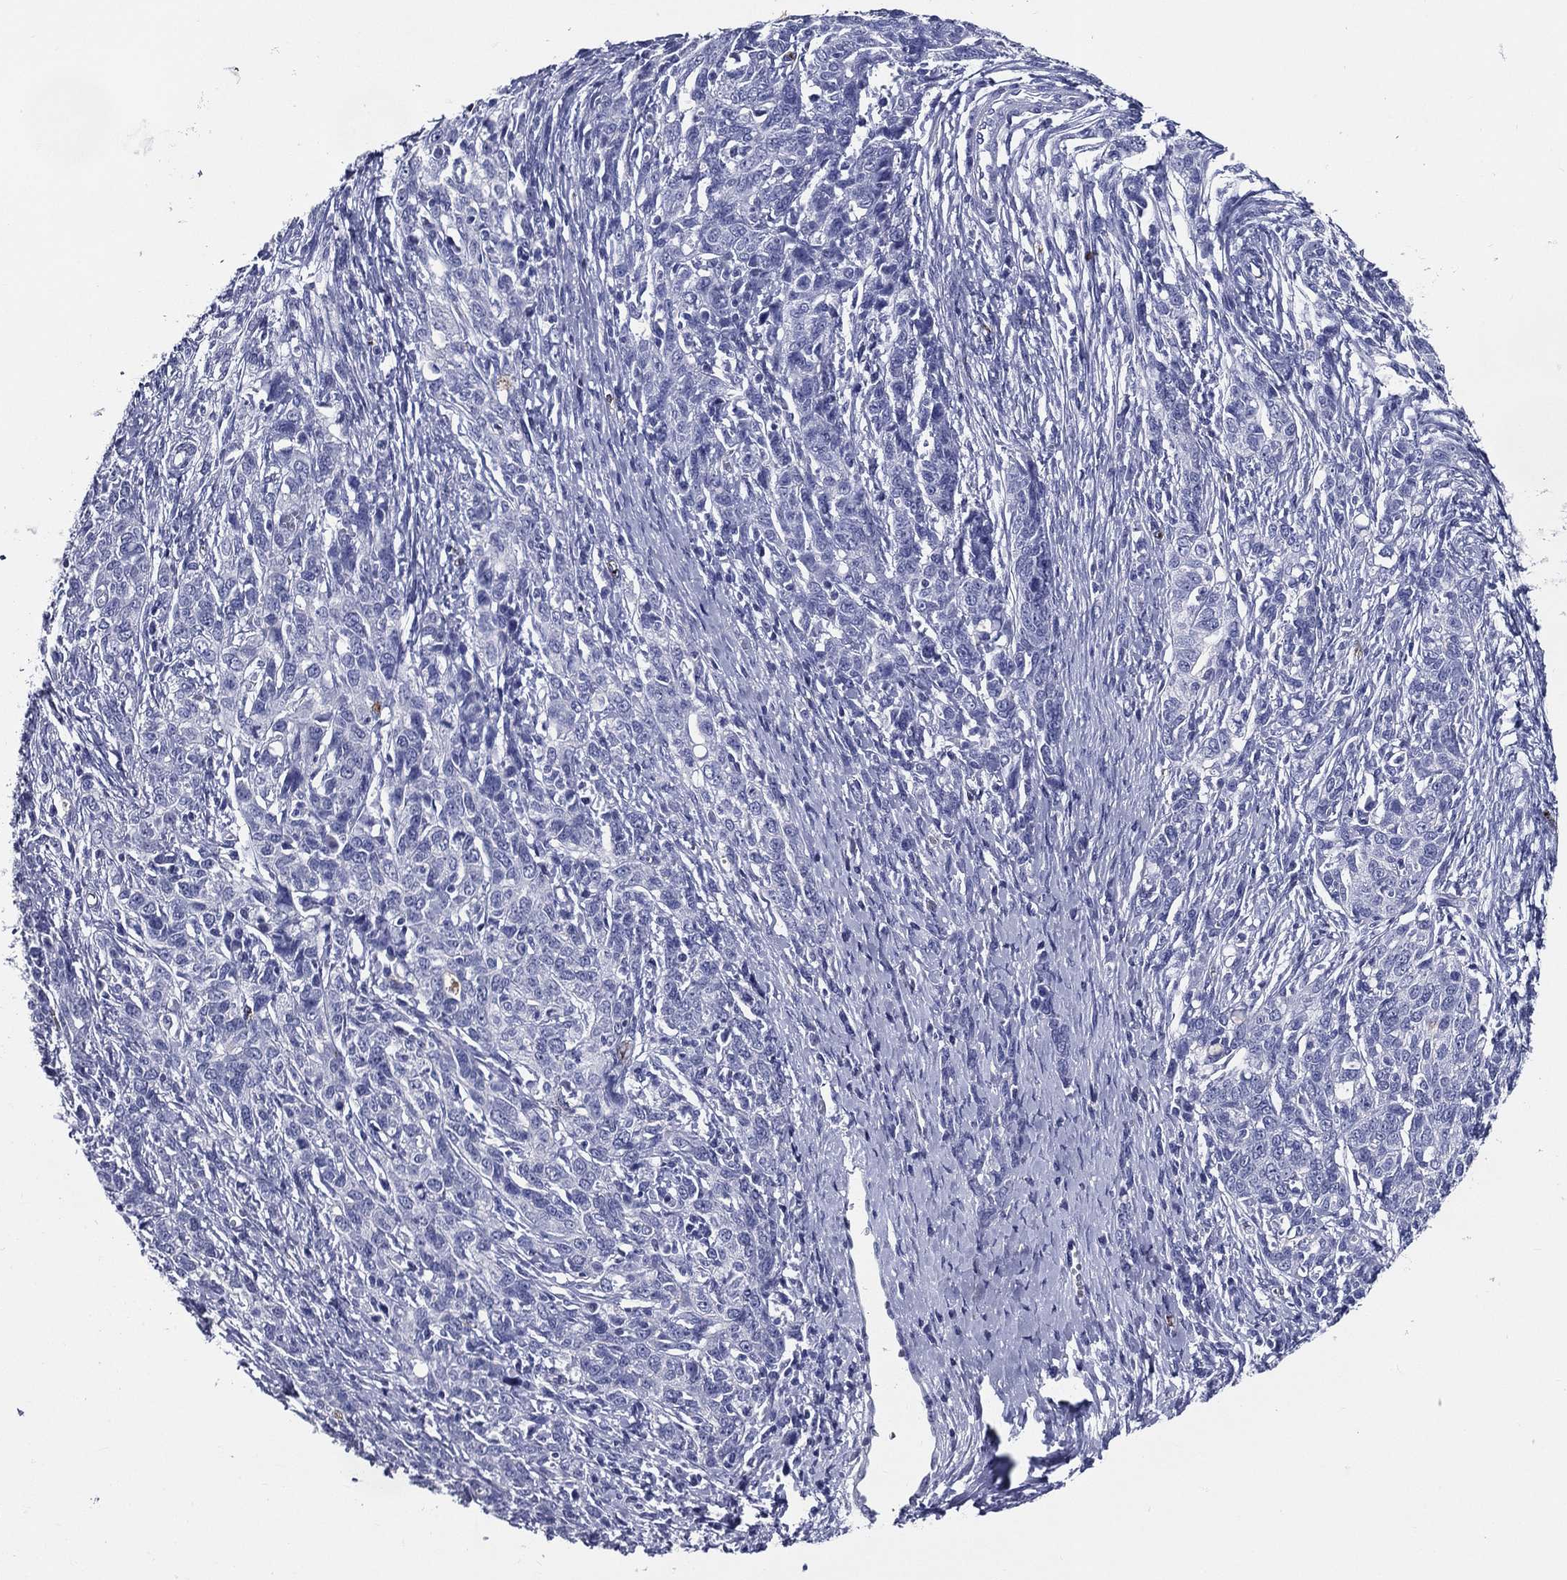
{"staining": {"intensity": "negative", "quantity": "none", "location": "none"}, "tissue": "ovarian cancer", "cell_type": "Tumor cells", "image_type": "cancer", "snomed": [{"axis": "morphology", "description": "Cystadenocarcinoma, serous, NOS"}, {"axis": "topography", "description": "Ovary"}], "caption": "An immunohistochemistry image of ovarian serous cystadenocarcinoma is shown. There is no staining in tumor cells of ovarian serous cystadenocarcinoma. (DAB (3,3'-diaminobenzidine) immunohistochemistry with hematoxylin counter stain).", "gene": "ACE2", "patient": {"sex": "female", "age": 71}}